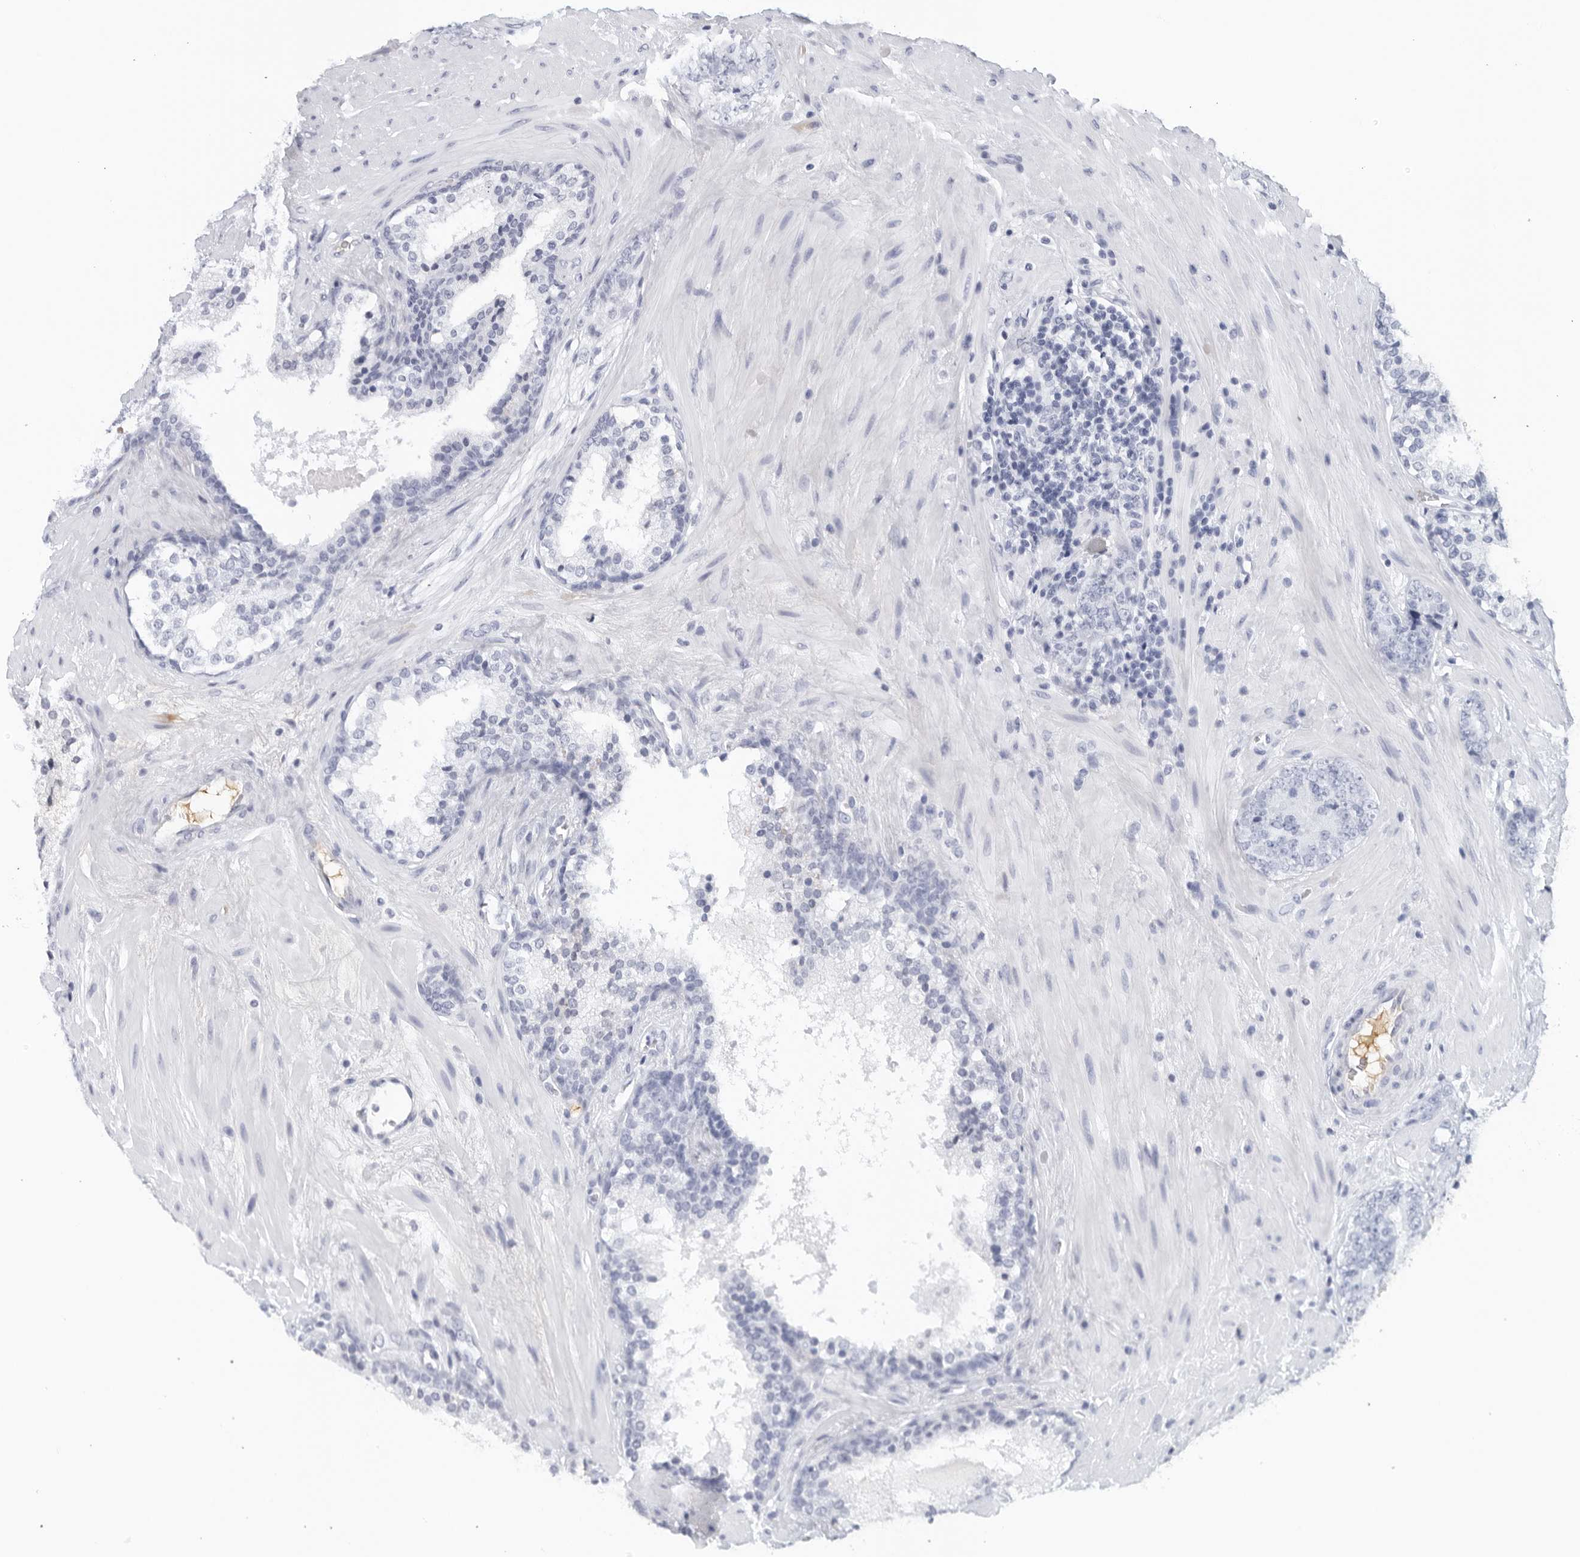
{"staining": {"intensity": "negative", "quantity": "none", "location": "none"}, "tissue": "prostate cancer", "cell_type": "Tumor cells", "image_type": "cancer", "snomed": [{"axis": "morphology", "description": "Adenocarcinoma, High grade"}, {"axis": "topography", "description": "Prostate"}], "caption": "Tumor cells show no significant expression in adenocarcinoma (high-grade) (prostate).", "gene": "FGG", "patient": {"sex": "male", "age": 56}}